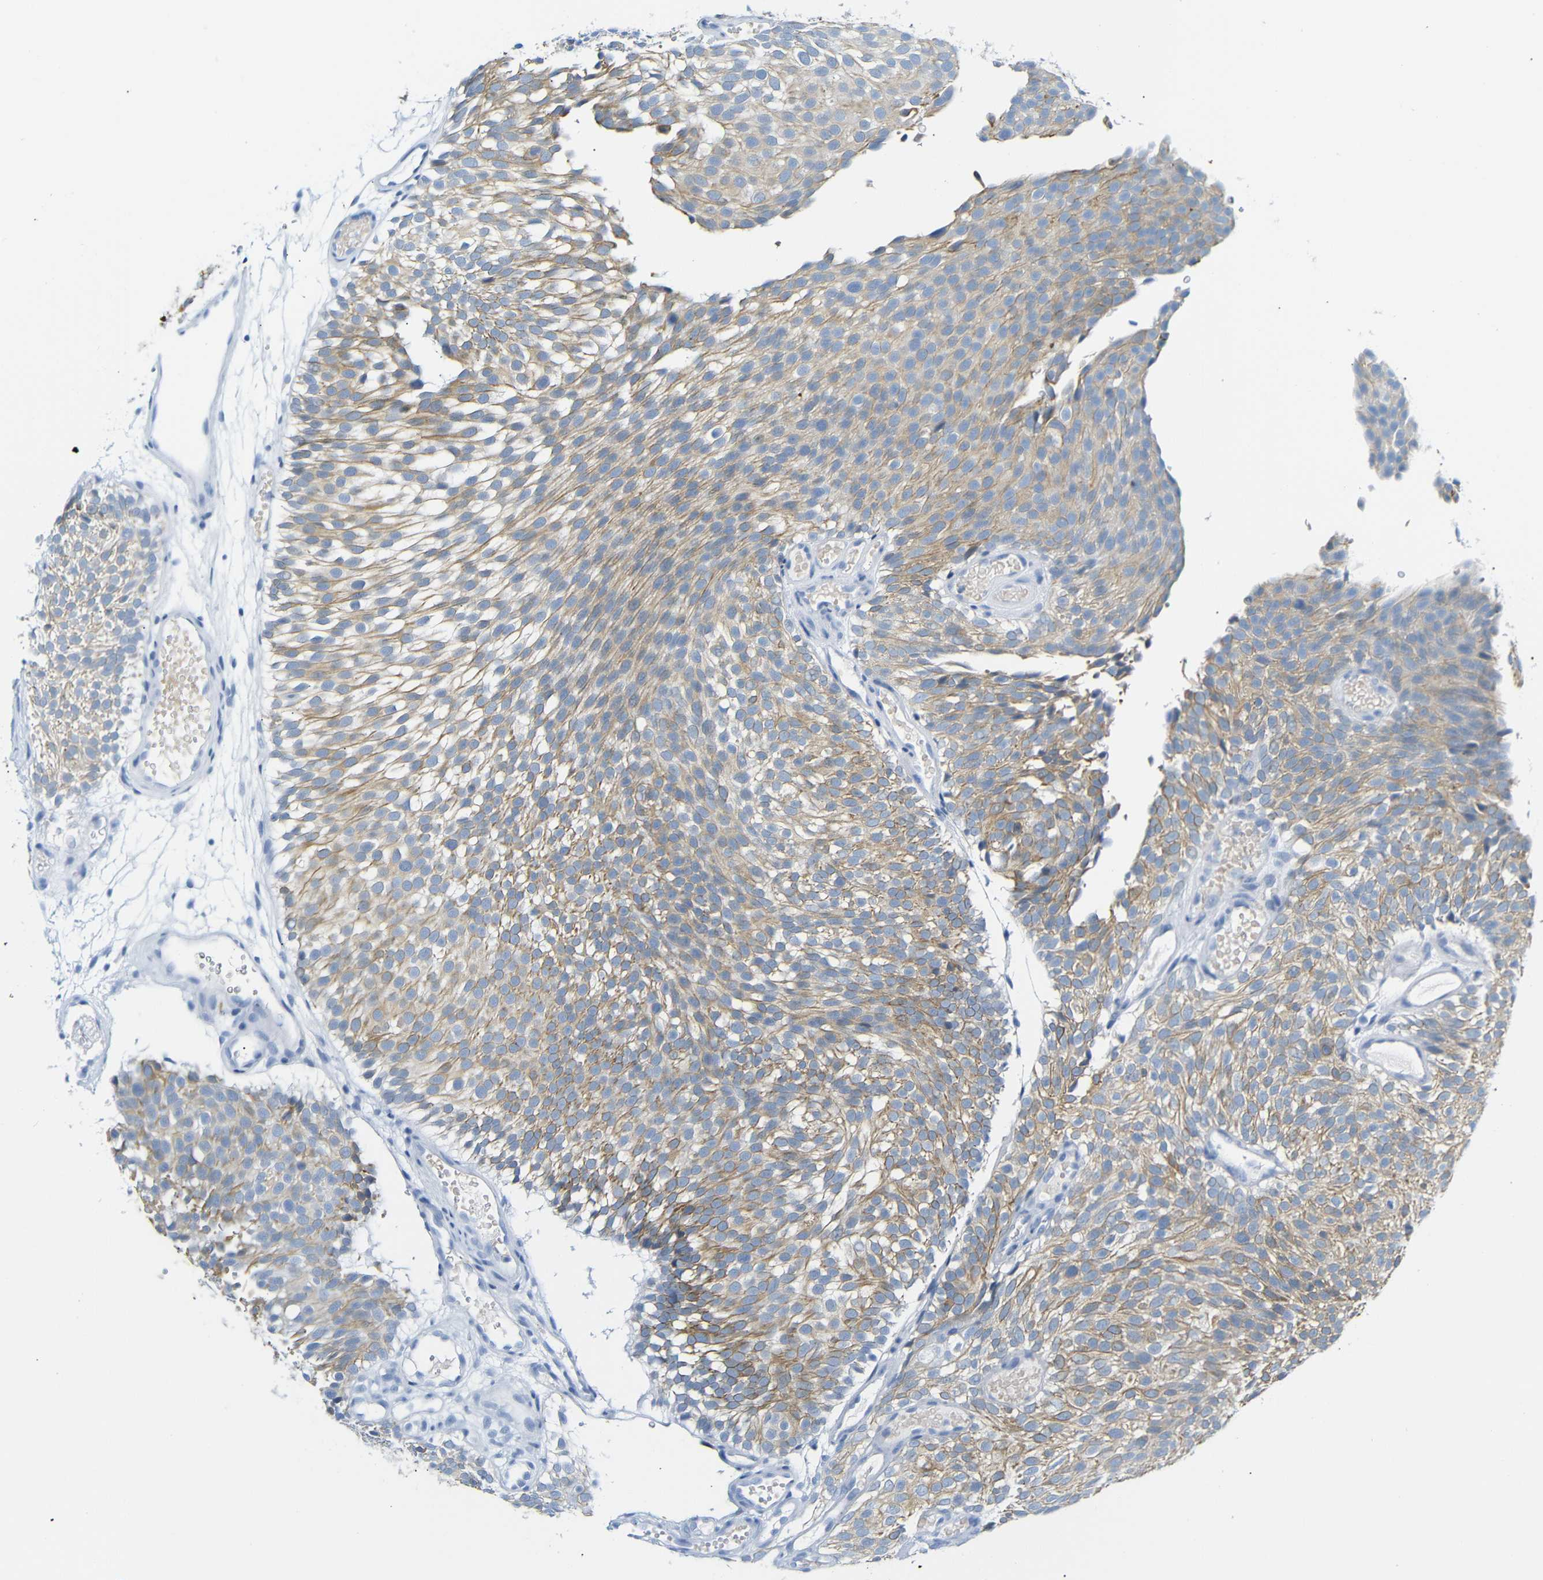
{"staining": {"intensity": "moderate", "quantity": ">75%", "location": "cytoplasmic/membranous"}, "tissue": "urothelial cancer", "cell_type": "Tumor cells", "image_type": "cancer", "snomed": [{"axis": "morphology", "description": "Urothelial carcinoma, Low grade"}, {"axis": "topography", "description": "Urinary bladder"}], "caption": "Protein expression analysis of urothelial cancer reveals moderate cytoplasmic/membranous positivity in approximately >75% of tumor cells.", "gene": "DYNAP", "patient": {"sex": "male", "age": 78}}